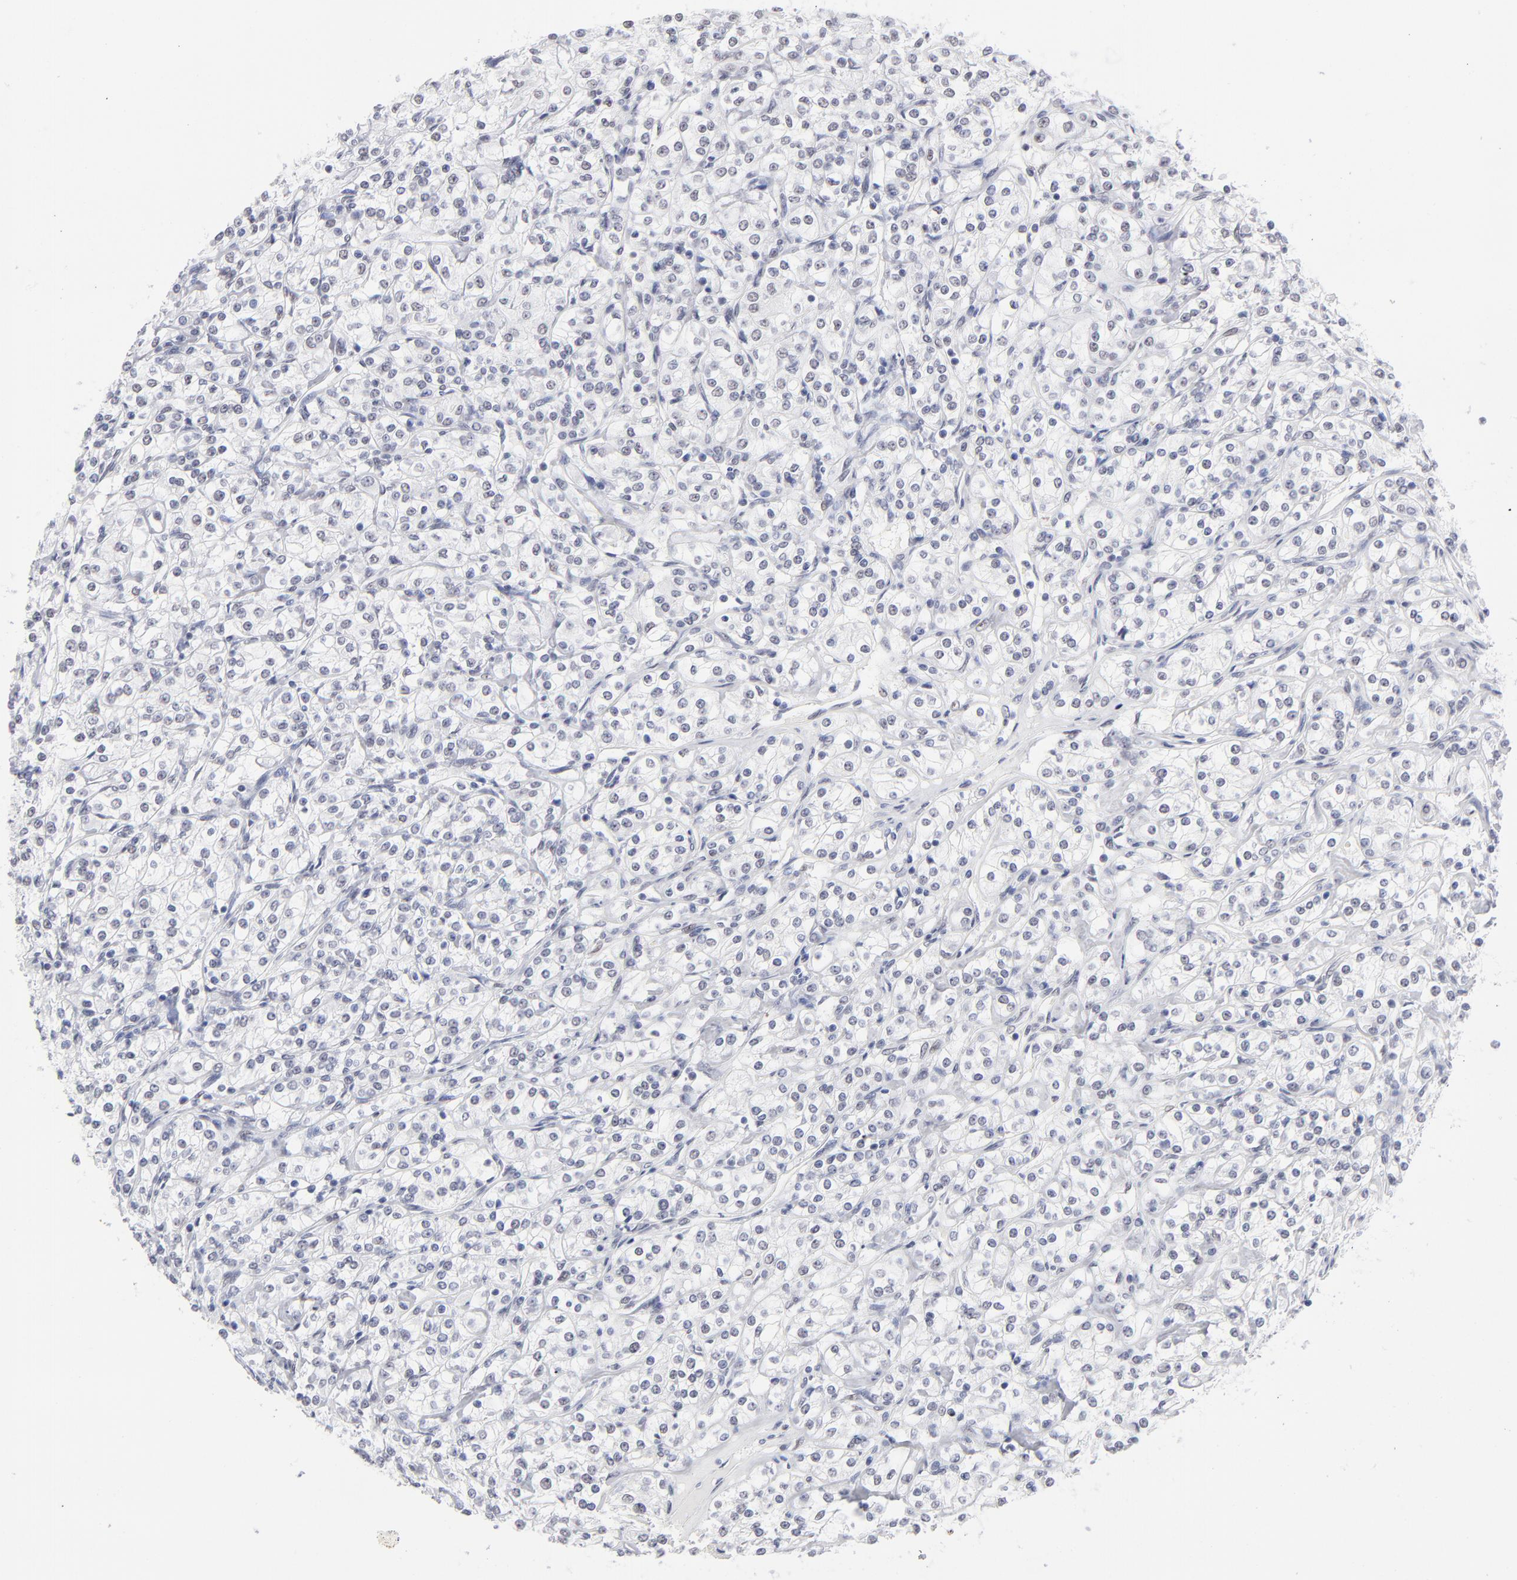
{"staining": {"intensity": "negative", "quantity": "none", "location": "none"}, "tissue": "renal cancer", "cell_type": "Tumor cells", "image_type": "cancer", "snomed": [{"axis": "morphology", "description": "Adenocarcinoma, NOS"}, {"axis": "topography", "description": "Kidney"}], "caption": "Renal cancer was stained to show a protein in brown. There is no significant positivity in tumor cells. (DAB immunohistochemistry with hematoxylin counter stain).", "gene": "SNRPB", "patient": {"sex": "male", "age": 77}}